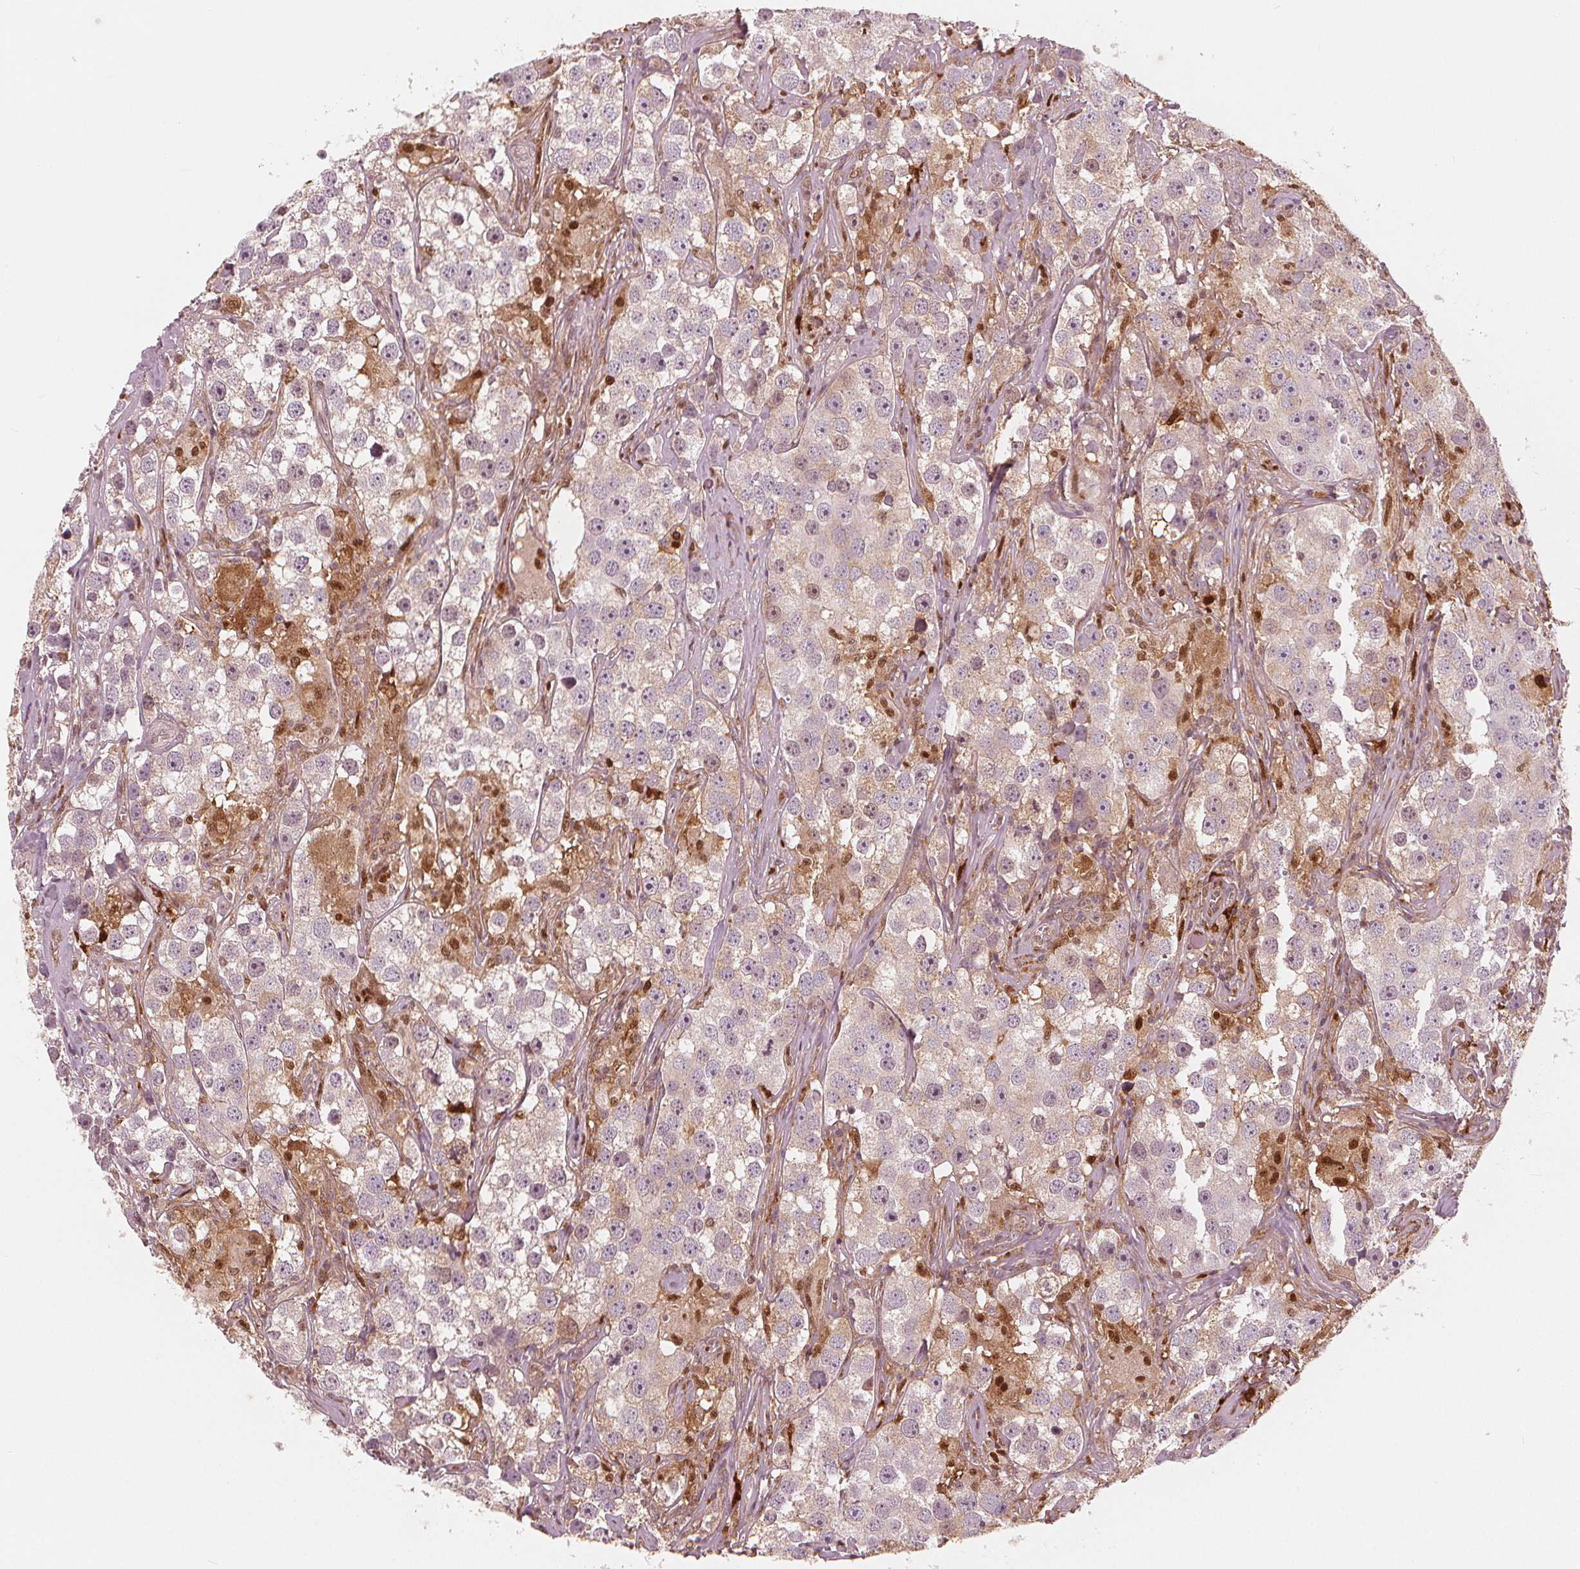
{"staining": {"intensity": "weak", "quantity": "<25%", "location": "cytoplasmic/membranous"}, "tissue": "testis cancer", "cell_type": "Tumor cells", "image_type": "cancer", "snomed": [{"axis": "morphology", "description": "Seminoma, NOS"}, {"axis": "topography", "description": "Testis"}], "caption": "DAB immunohistochemical staining of human seminoma (testis) demonstrates no significant positivity in tumor cells.", "gene": "SQSTM1", "patient": {"sex": "male", "age": 49}}